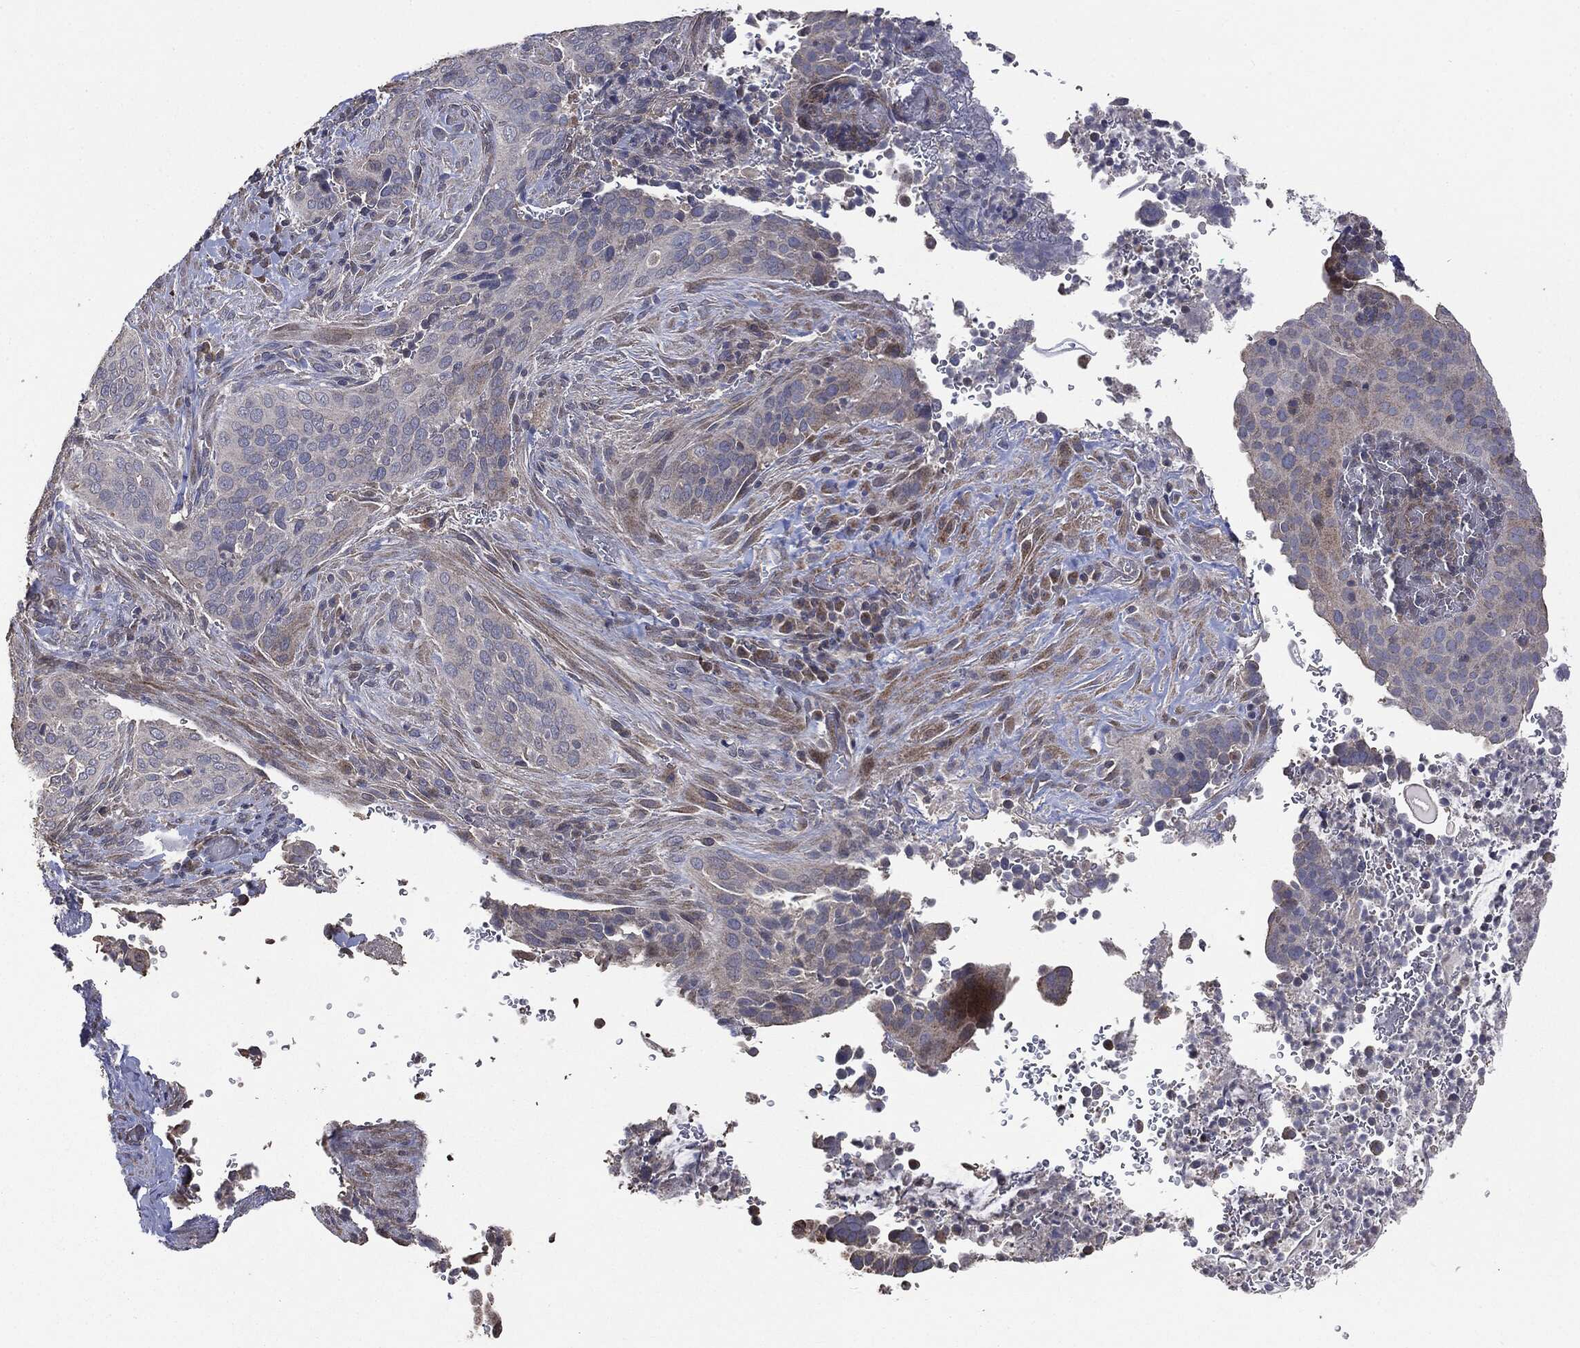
{"staining": {"intensity": "weak", "quantity": "<25%", "location": "cytoplasmic/membranous"}, "tissue": "cervical cancer", "cell_type": "Tumor cells", "image_type": "cancer", "snomed": [{"axis": "morphology", "description": "Squamous cell carcinoma, NOS"}, {"axis": "topography", "description": "Cervix"}], "caption": "The image shows no significant expression in tumor cells of squamous cell carcinoma (cervical). (Immunohistochemistry, brightfield microscopy, high magnification).", "gene": "MTOR", "patient": {"sex": "female", "age": 38}}